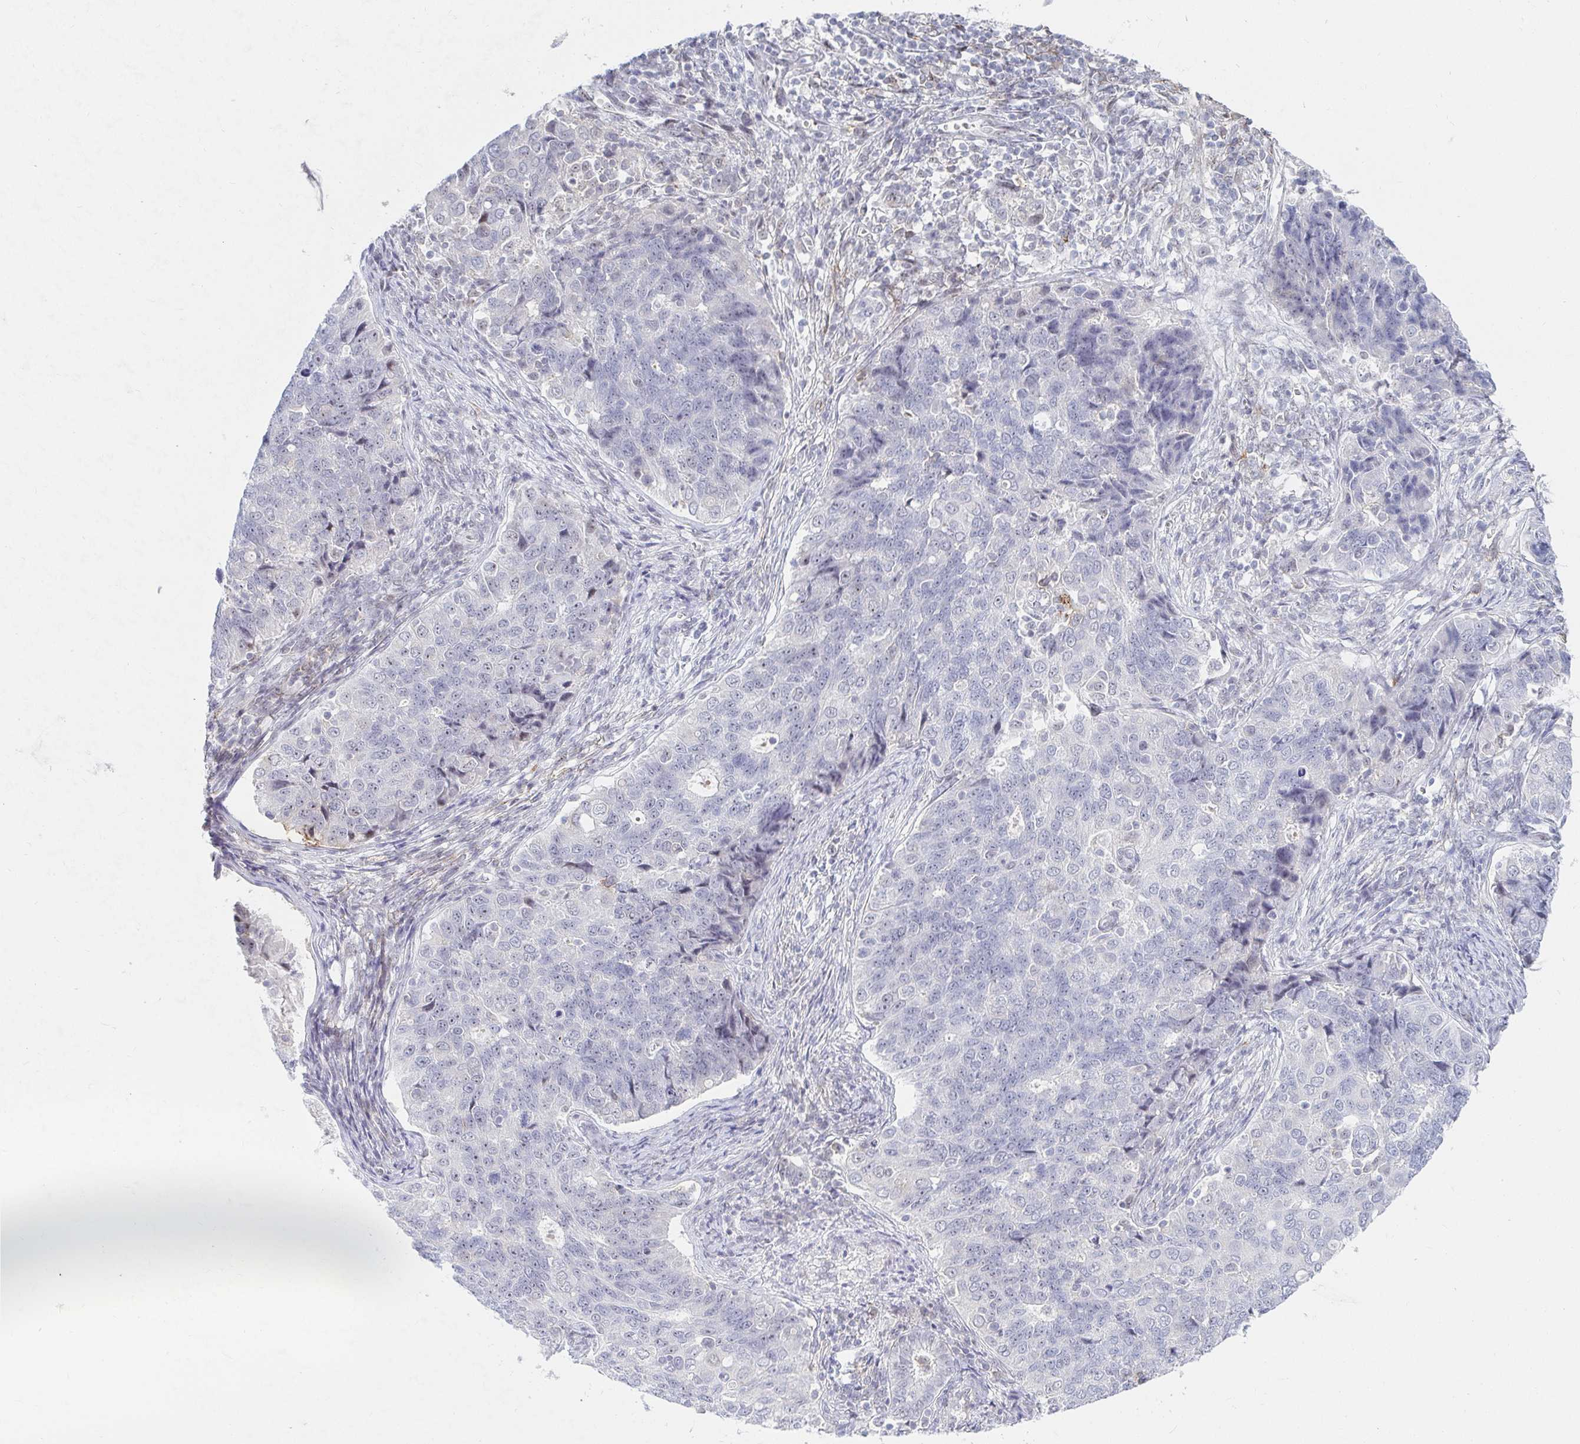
{"staining": {"intensity": "negative", "quantity": "none", "location": "none"}, "tissue": "endometrial cancer", "cell_type": "Tumor cells", "image_type": "cancer", "snomed": [{"axis": "morphology", "description": "Adenocarcinoma, NOS"}, {"axis": "topography", "description": "Endometrium"}], "caption": "Endometrial cancer was stained to show a protein in brown. There is no significant staining in tumor cells.", "gene": "COL28A1", "patient": {"sex": "female", "age": 43}}